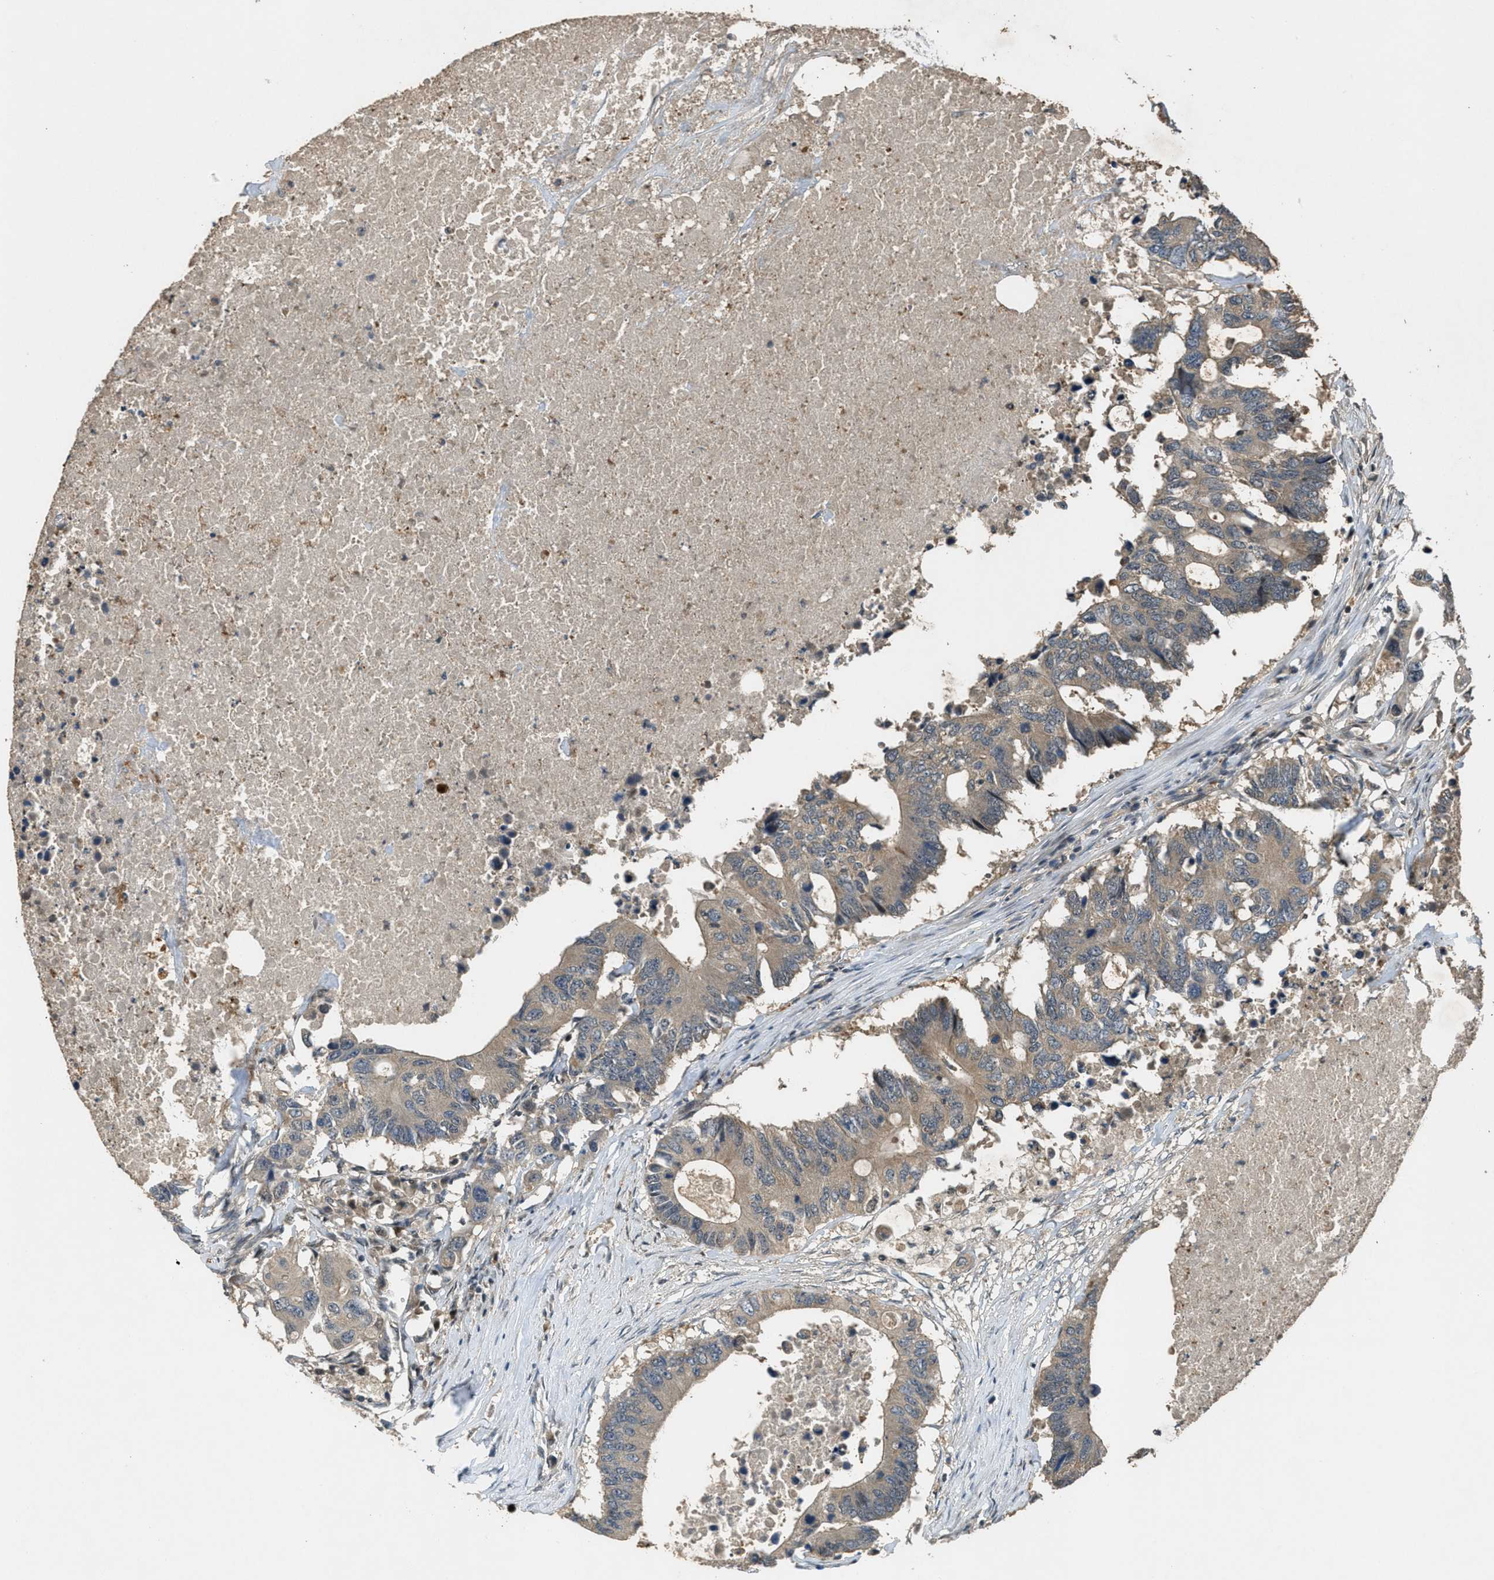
{"staining": {"intensity": "weak", "quantity": ">75%", "location": "cytoplasmic/membranous"}, "tissue": "colorectal cancer", "cell_type": "Tumor cells", "image_type": "cancer", "snomed": [{"axis": "morphology", "description": "Adenocarcinoma, NOS"}, {"axis": "topography", "description": "Colon"}], "caption": "This micrograph shows immunohistochemistry (IHC) staining of human colorectal adenocarcinoma, with low weak cytoplasmic/membranous expression in approximately >75% of tumor cells.", "gene": "DUSP6", "patient": {"sex": "male", "age": 71}}